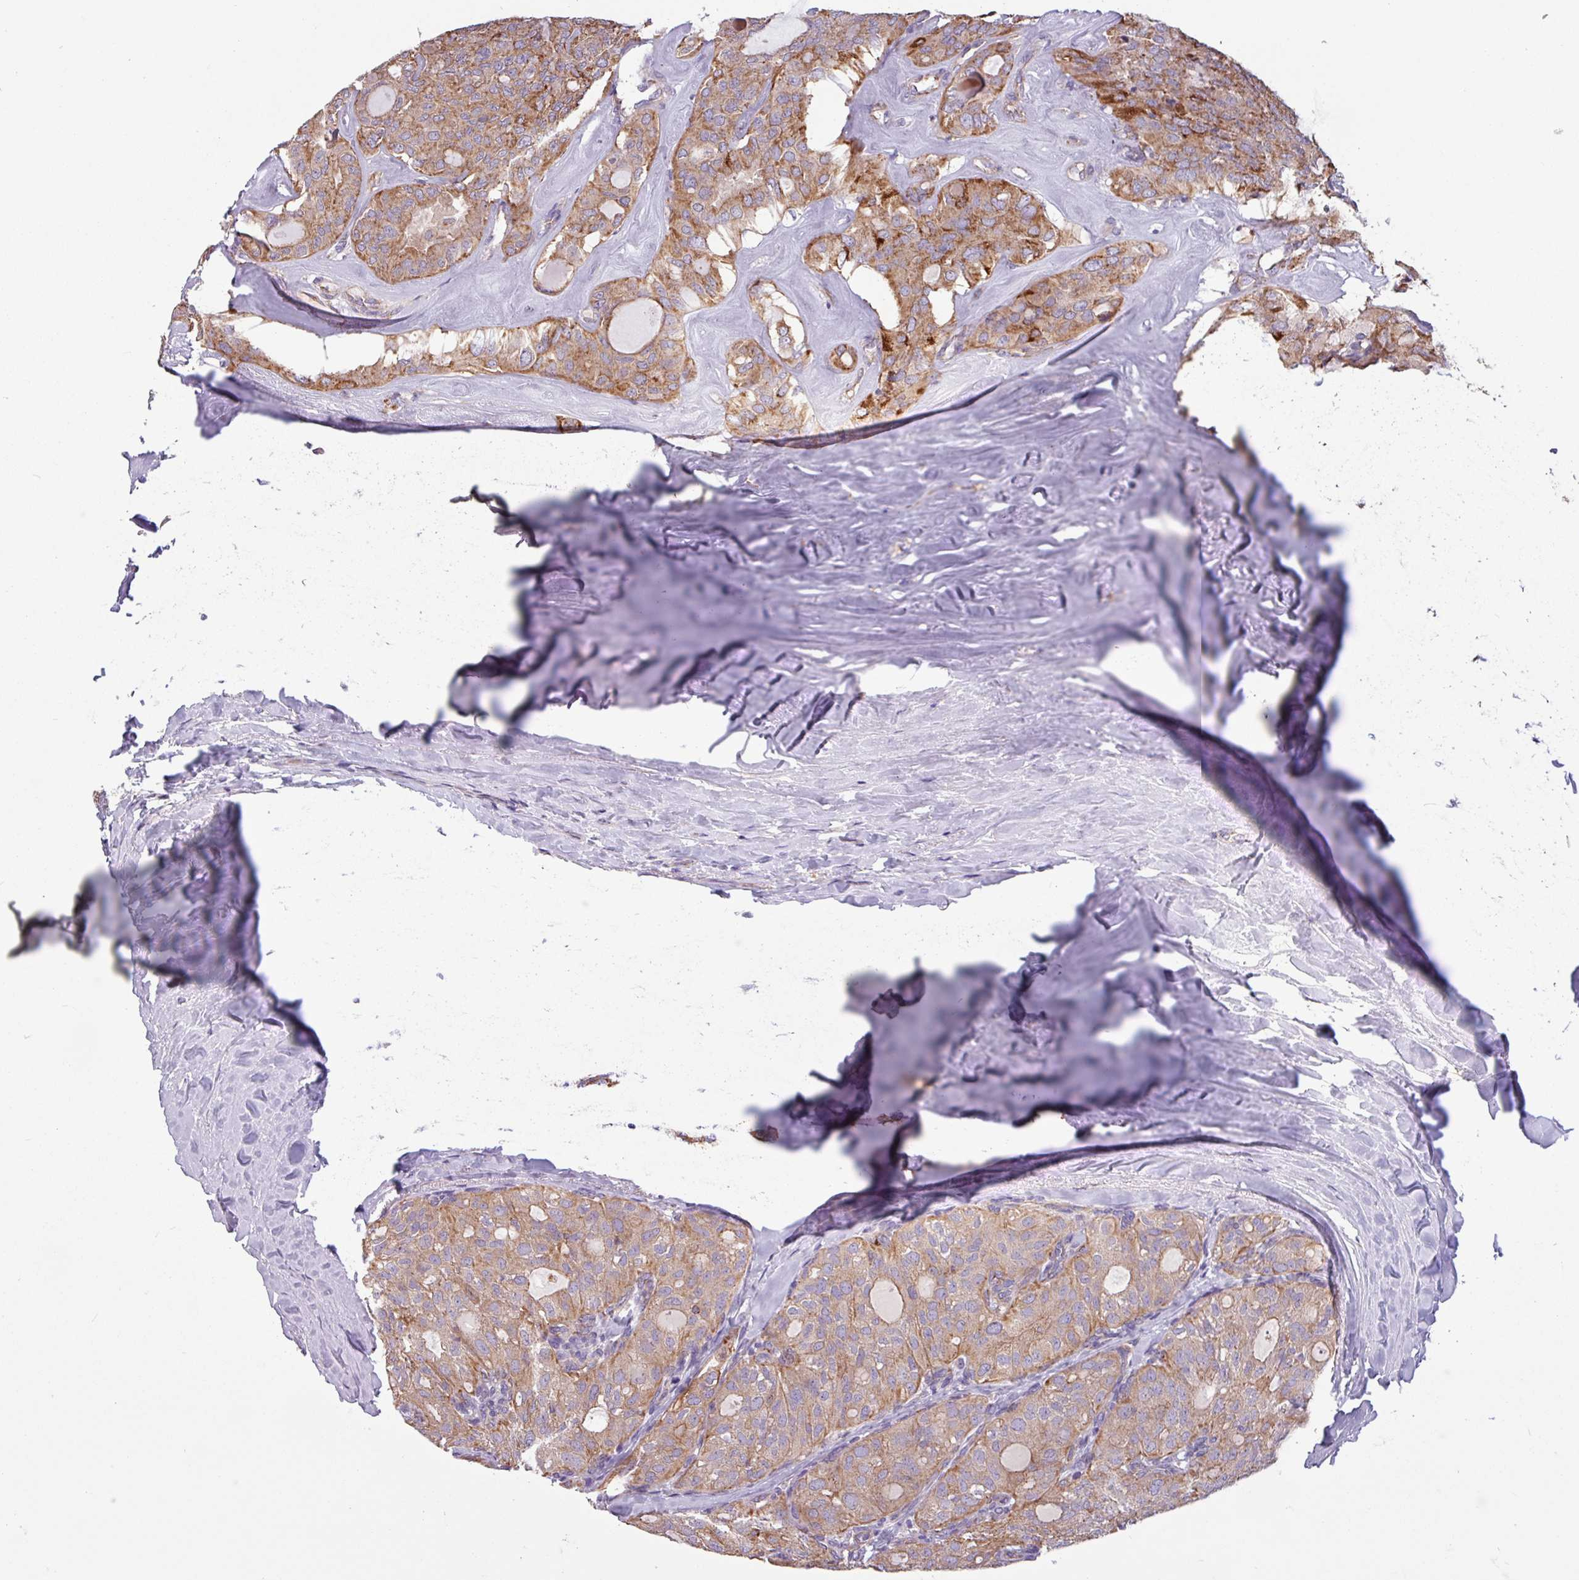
{"staining": {"intensity": "moderate", "quantity": ">75%", "location": "cytoplasmic/membranous"}, "tissue": "thyroid cancer", "cell_type": "Tumor cells", "image_type": "cancer", "snomed": [{"axis": "morphology", "description": "Follicular adenoma carcinoma, NOS"}, {"axis": "topography", "description": "Thyroid gland"}], "caption": "High-magnification brightfield microscopy of thyroid follicular adenoma carcinoma stained with DAB (brown) and counterstained with hematoxylin (blue). tumor cells exhibit moderate cytoplasmic/membranous expression is identified in about>75% of cells.", "gene": "CAMK1", "patient": {"sex": "male", "age": 75}}